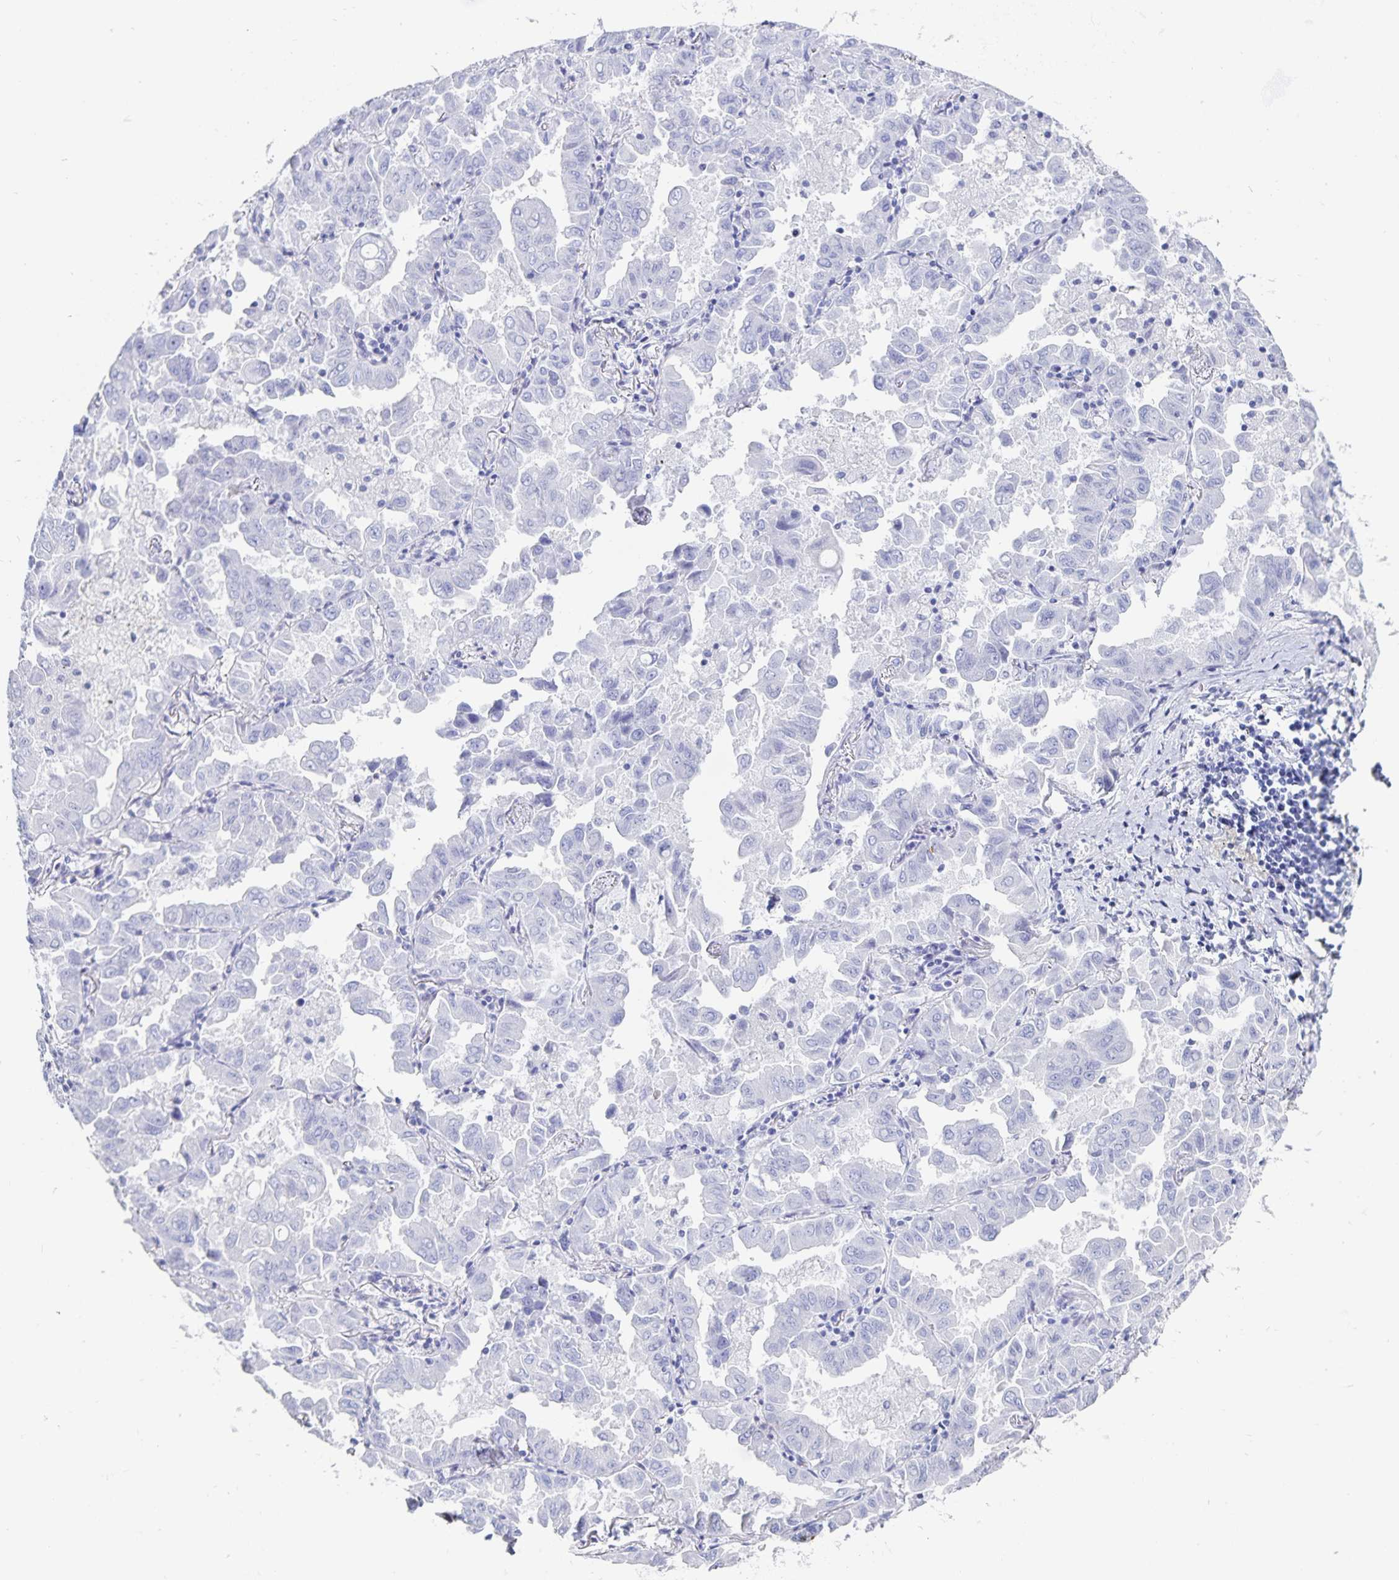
{"staining": {"intensity": "negative", "quantity": "none", "location": "none"}, "tissue": "lung cancer", "cell_type": "Tumor cells", "image_type": "cancer", "snomed": [{"axis": "morphology", "description": "Adenocarcinoma, NOS"}, {"axis": "topography", "description": "Lung"}], "caption": "Tumor cells are negative for brown protein staining in lung adenocarcinoma.", "gene": "C19orf73", "patient": {"sex": "male", "age": 64}}